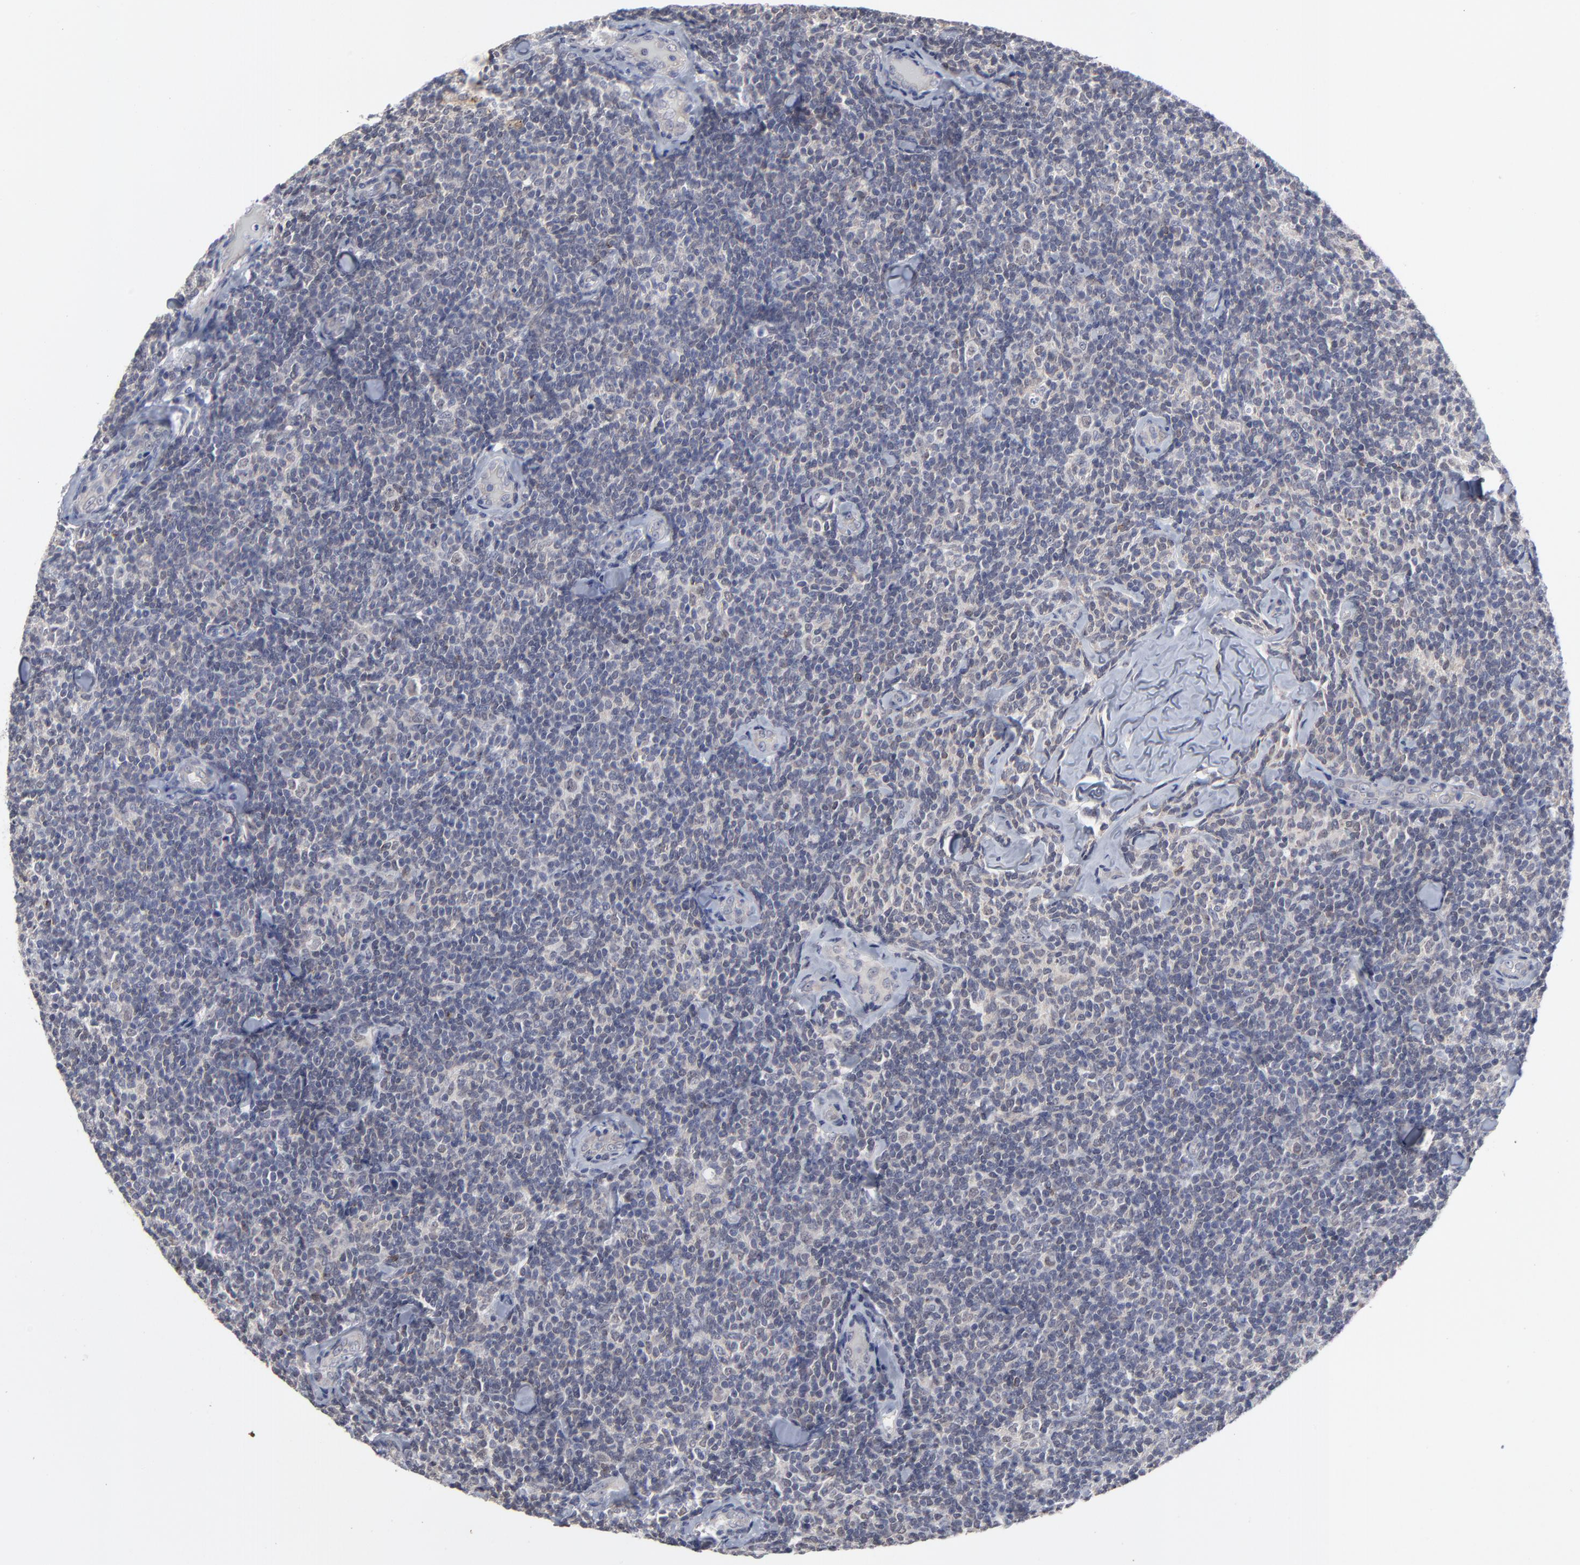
{"staining": {"intensity": "negative", "quantity": "none", "location": "none"}, "tissue": "lymphoma", "cell_type": "Tumor cells", "image_type": "cancer", "snomed": [{"axis": "morphology", "description": "Malignant lymphoma, non-Hodgkin's type, Low grade"}, {"axis": "topography", "description": "Lymph node"}], "caption": "A micrograph of human malignant lymphoma, non-Hodgkin's type (low-grade) is negative for staining in tumor cells.", "gene": "MAGEA10", "patient": {"sex": "female", "age": 56}}